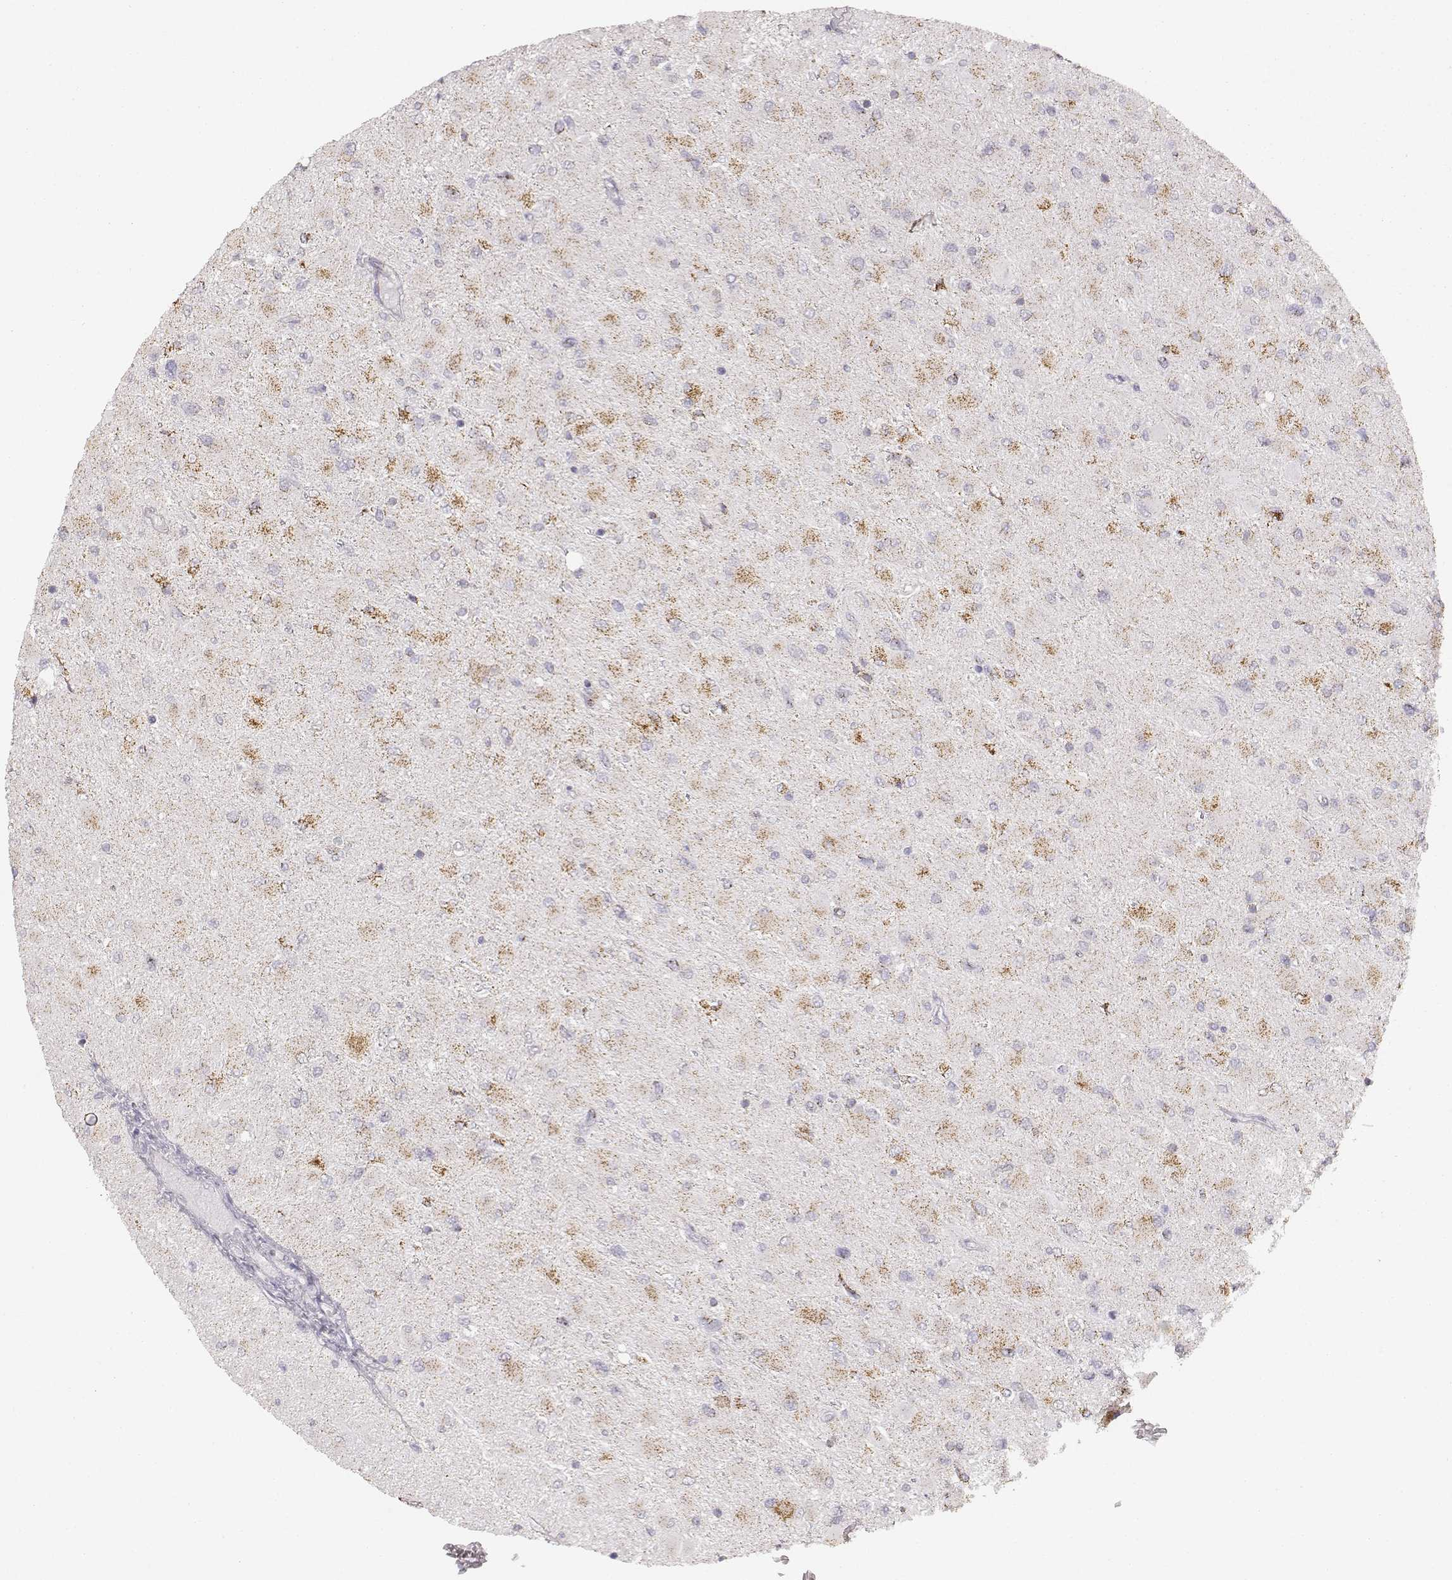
{"staining": {"intensity": "moderate", "quantity": ">75%", "location": "cytoplasmic/membranous"}, "tissue": "glioma", "cell_type": "Tumor cells", "image_type": "cancer", "snomed": [{"axis": "morphology", "description": "Glioma, malignant, High grade"}, {"axis": "topography", "description": "Cerebral cortex"}], "caption": "Immunohistochemical staining of human glioma reveals medium levels of moderate cytoplasmic/membranous staining in approximately >75% of tumor cells.", "gene": "ABCD3", "patient": {"sex": "female", "age": 36}}